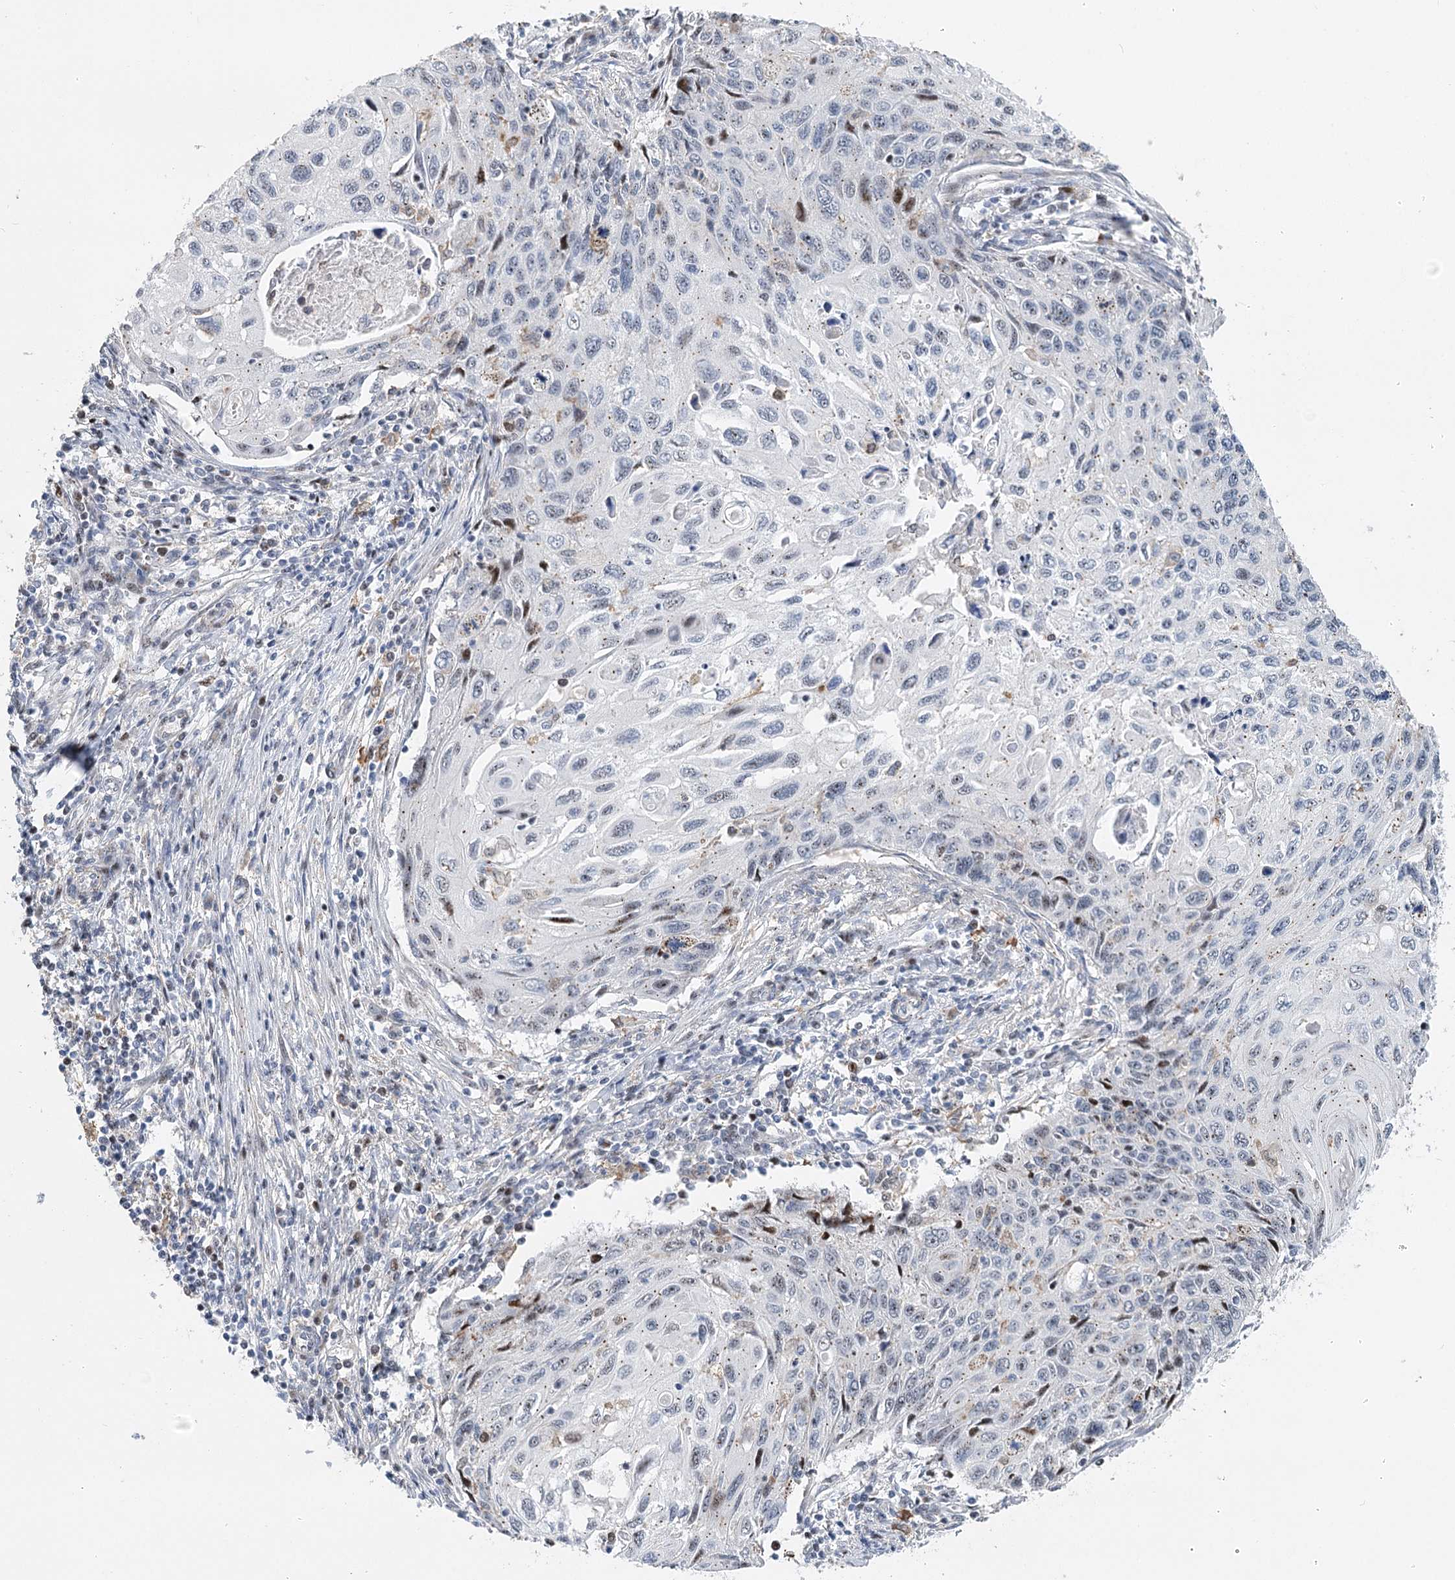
{"staining": {"intensity": "moderate", "quantity": "<25%", "location": "nuclear"}, "tissue": "cervical cancer", "cell_type": "Tumor cells", "image_type": "cancer", "snomed": [{"axis": "morphology", "description": "Squamous cell carcinoma, NOS"}, {"axis": "topography", "description": "Cervix"}], "caption": "Squamous cell carcinoma (cervical) stained for a protein (brown) exhibits moderate nuclear positive expression in about <25% of tumor cells.", "gene": "CAMTA1", "patient": {"sex": "female", "age": 70}}